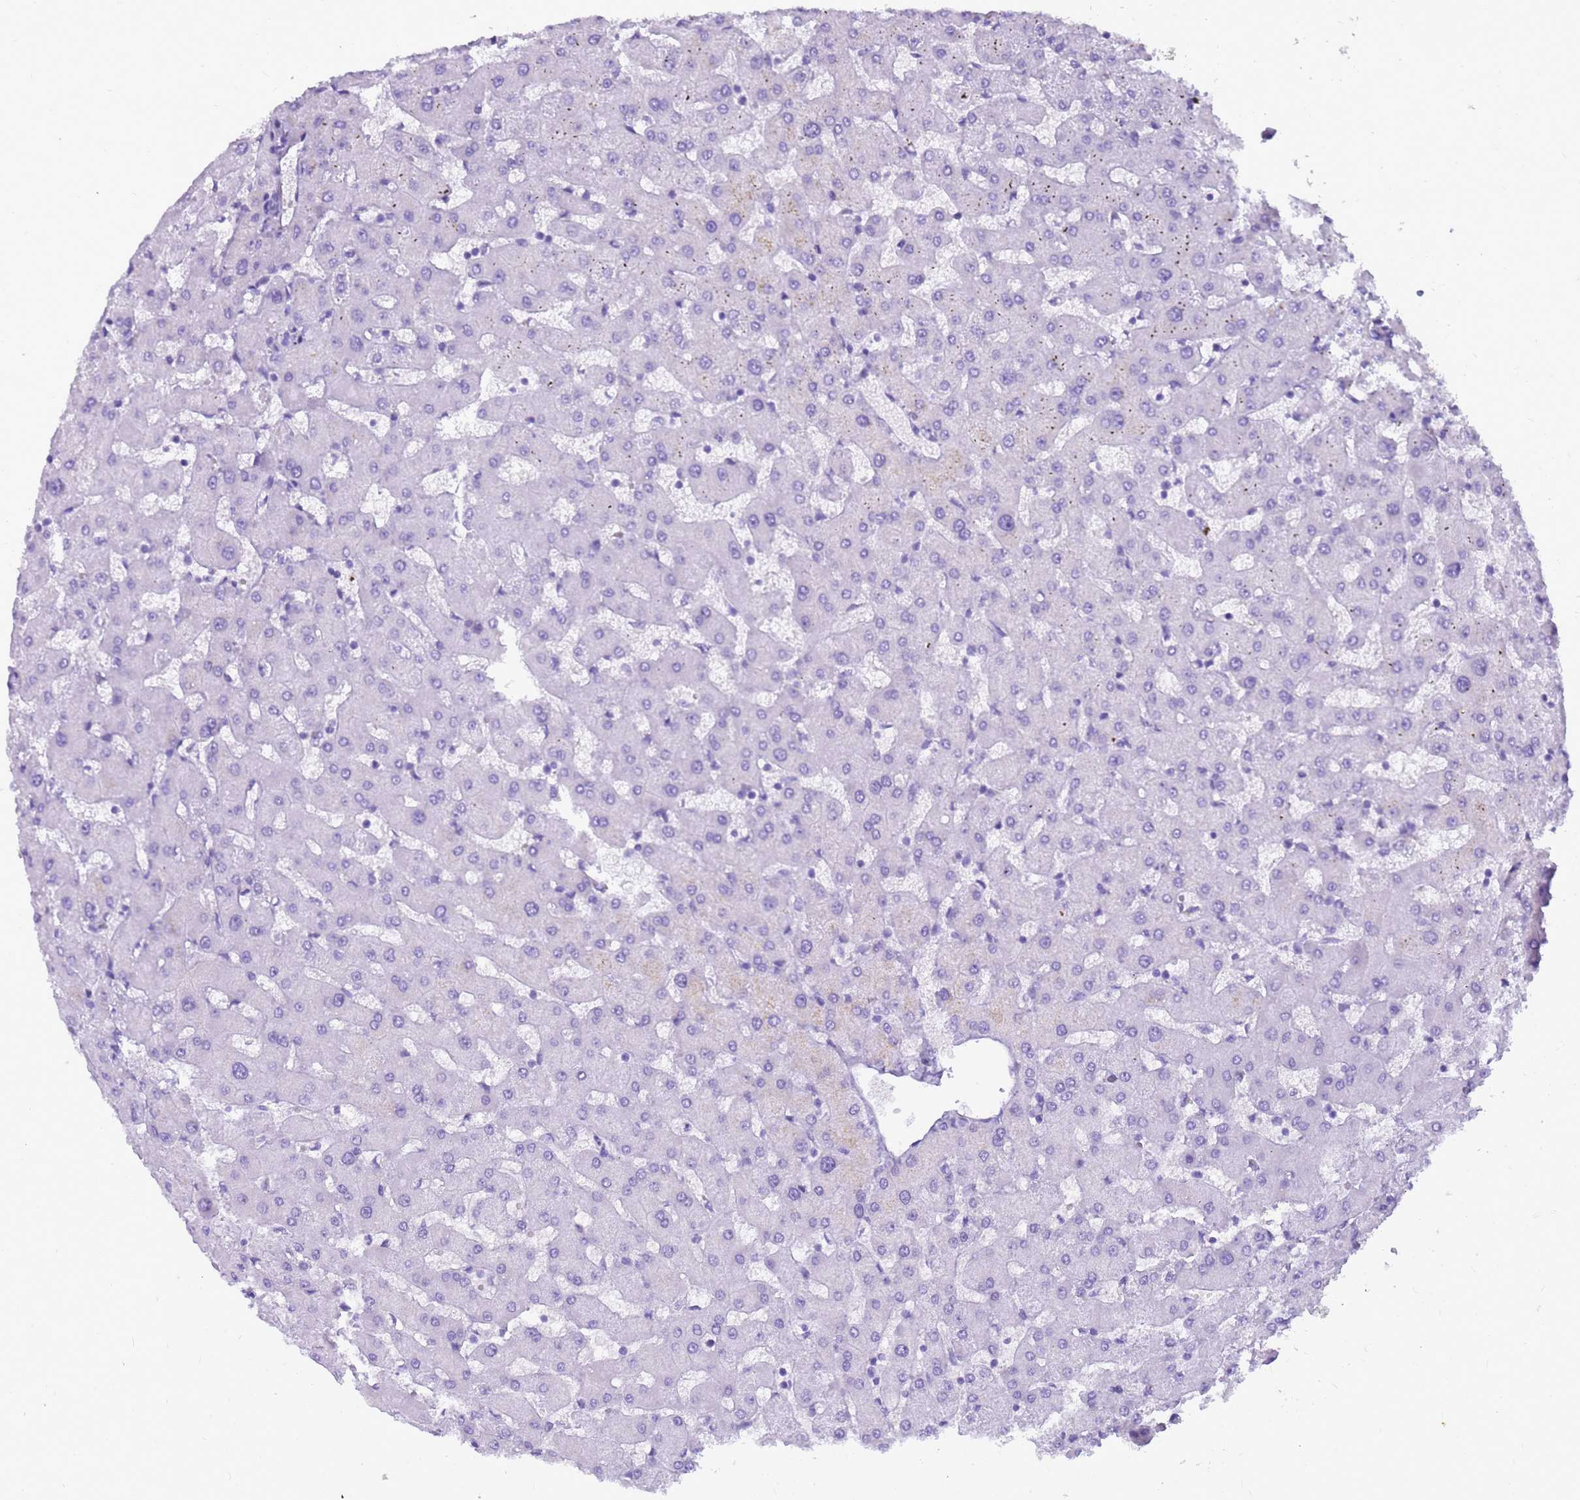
{"staining": {"intensity": "negative", "quantity": "none", "location": "none"}, "tissue": "liver", "cell_type": "Cholangiocytes", "image_type": "normal", "snomed": [{"axis": "morphology", "description": "Normal tissue, NOS"}, {"axis": "topography", "description": "Liver"}], "caption": "A micrograph of human liver is negative for staining in cholangiocytes. (DAB (3,3'-diaminobenzidine) immunohistochemistry with hematoxylin counter stain).", "gene": "STATH", "patient": {"sex": "female", "age": 63}}